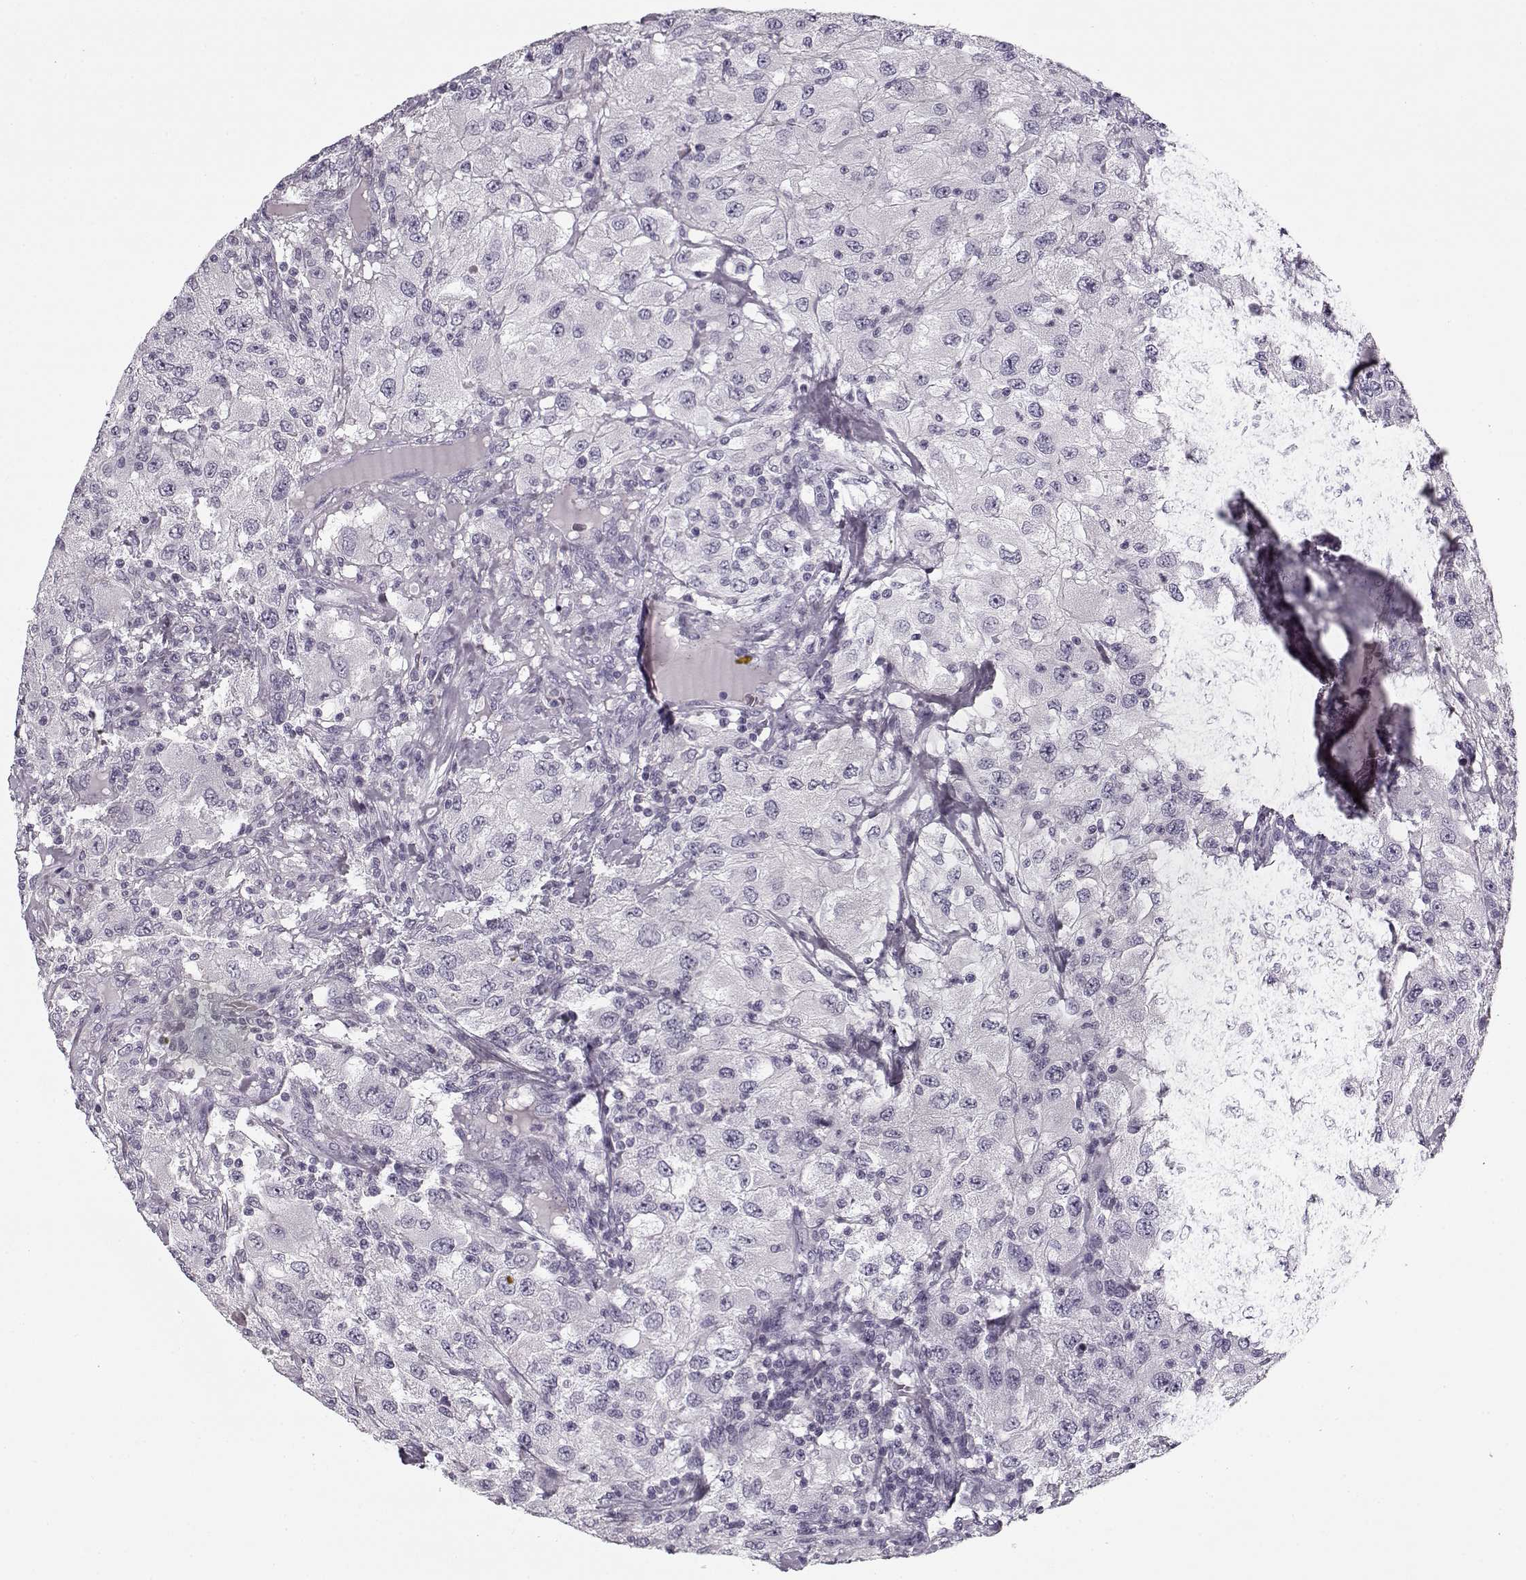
{"staining": {"intensity": "negative", "quantity": "none", "location": "none"}, "tissue": "renal cancer", "cell_type": "Tumor cells", "image_type": "cancer", "snomed": [{"axis": "morphology", "description": "Adenocarcinoma, NOS"}, {"axis": "topography", "description": "Kidney"}], "caption": "Tumor cells show no significant staining in renal adenocarcinoma. (DAB (3,3'-diaminobenzidine) immunohistochemistry (IHC) visualized using brightfield microscopy, high magnification).", "gene": "PNMT", "patient": {"sex": "female", "age": 67}}